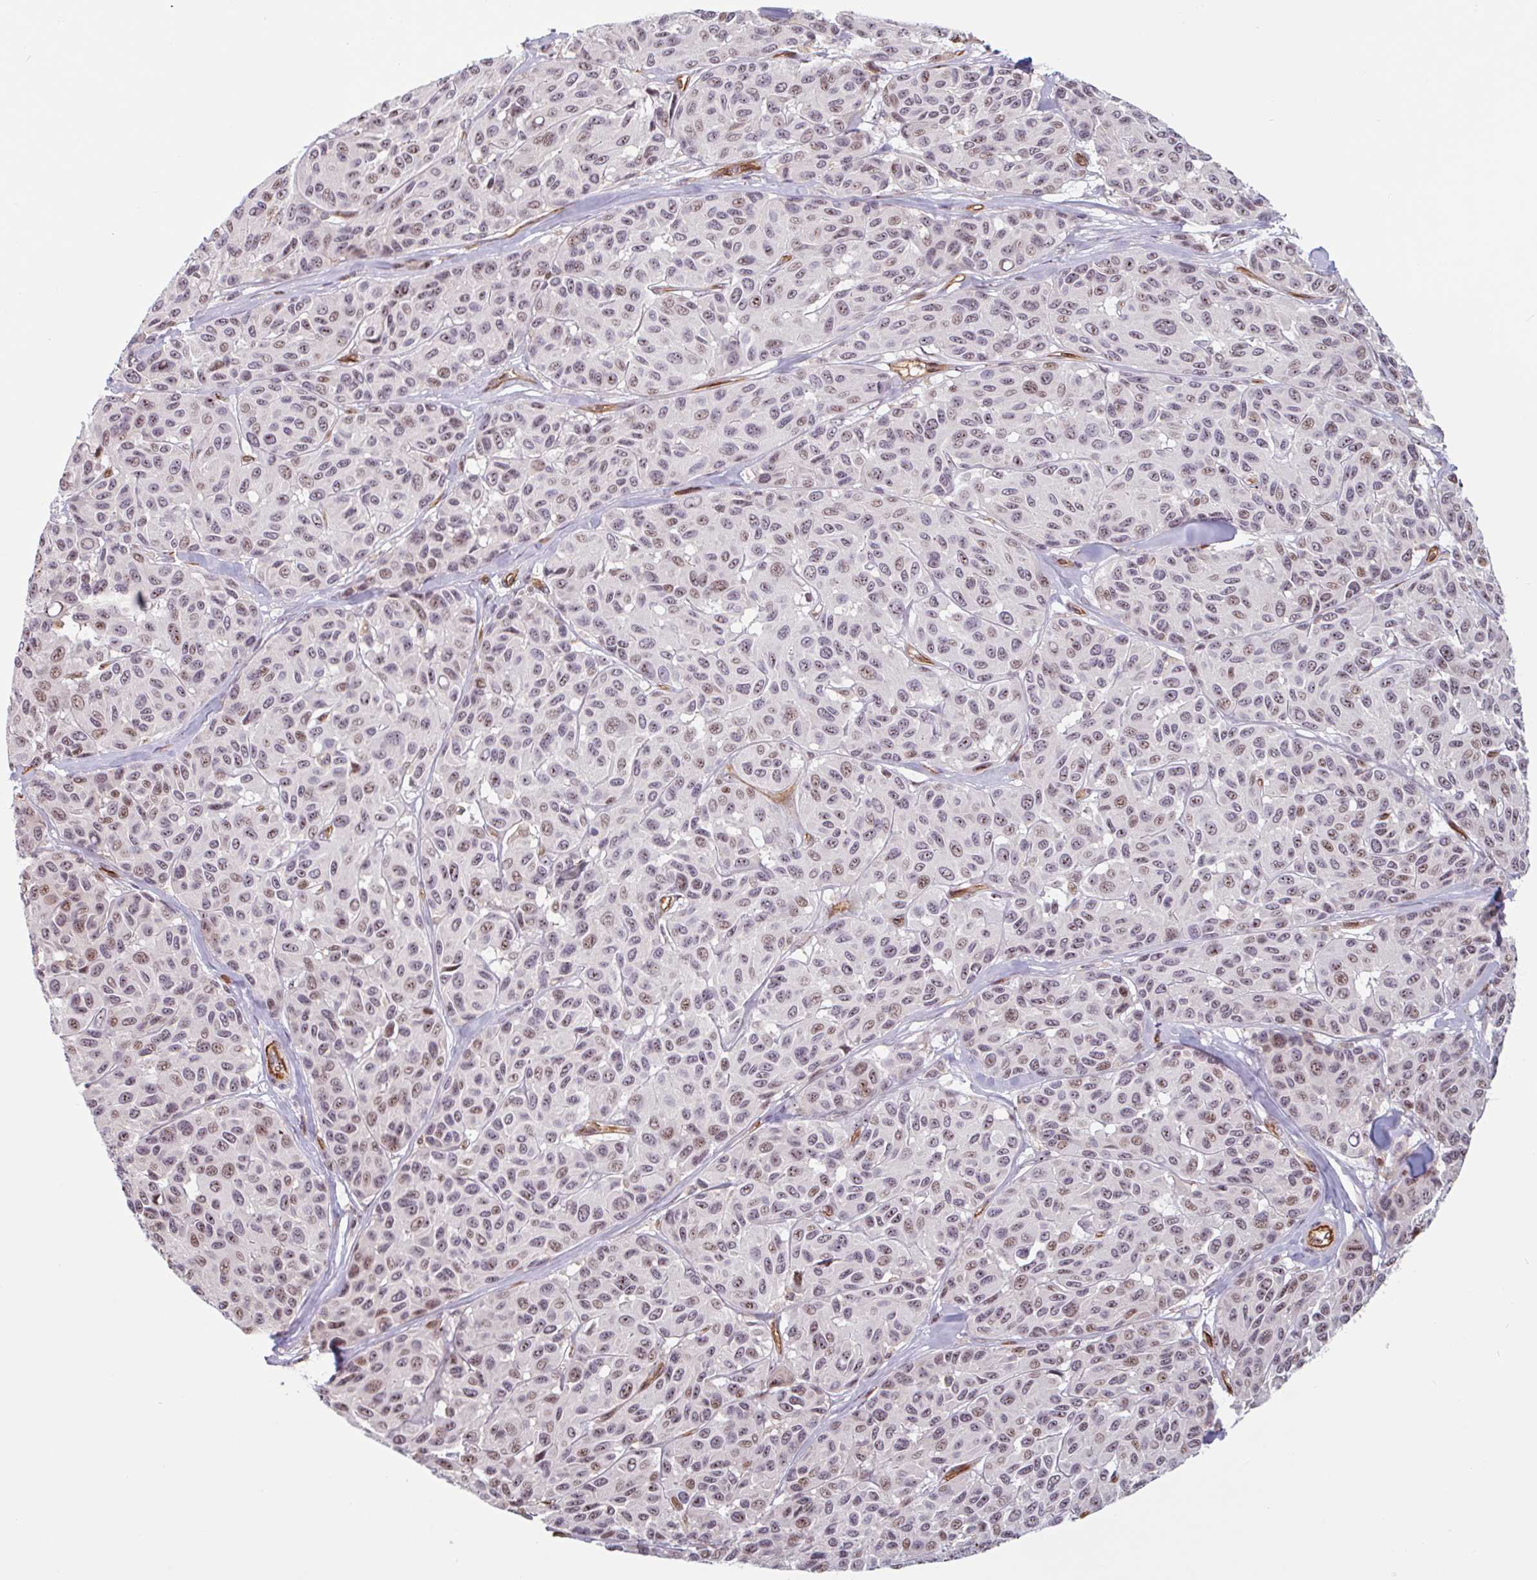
{"staining": {"intensity": "moderate", "quantity": "25%-75%", "location": "nuclear"}, "tissue": "melanoma", "cell_type": "Tumor cells", "image_type": "cancer", "snomed": [{"axis": "morphology", "description": "Malignant melanoma, NOS"}, {"axis": "topography", "description": "Skin"}], "caption": "Immunohistochemical staining of human melanoma shows medium levels of moderate nuclear protein positivity in about 25%-75% of tumor cells.", "gene": "ZNF689", "patient": {"sex": "female", "age": 66}}